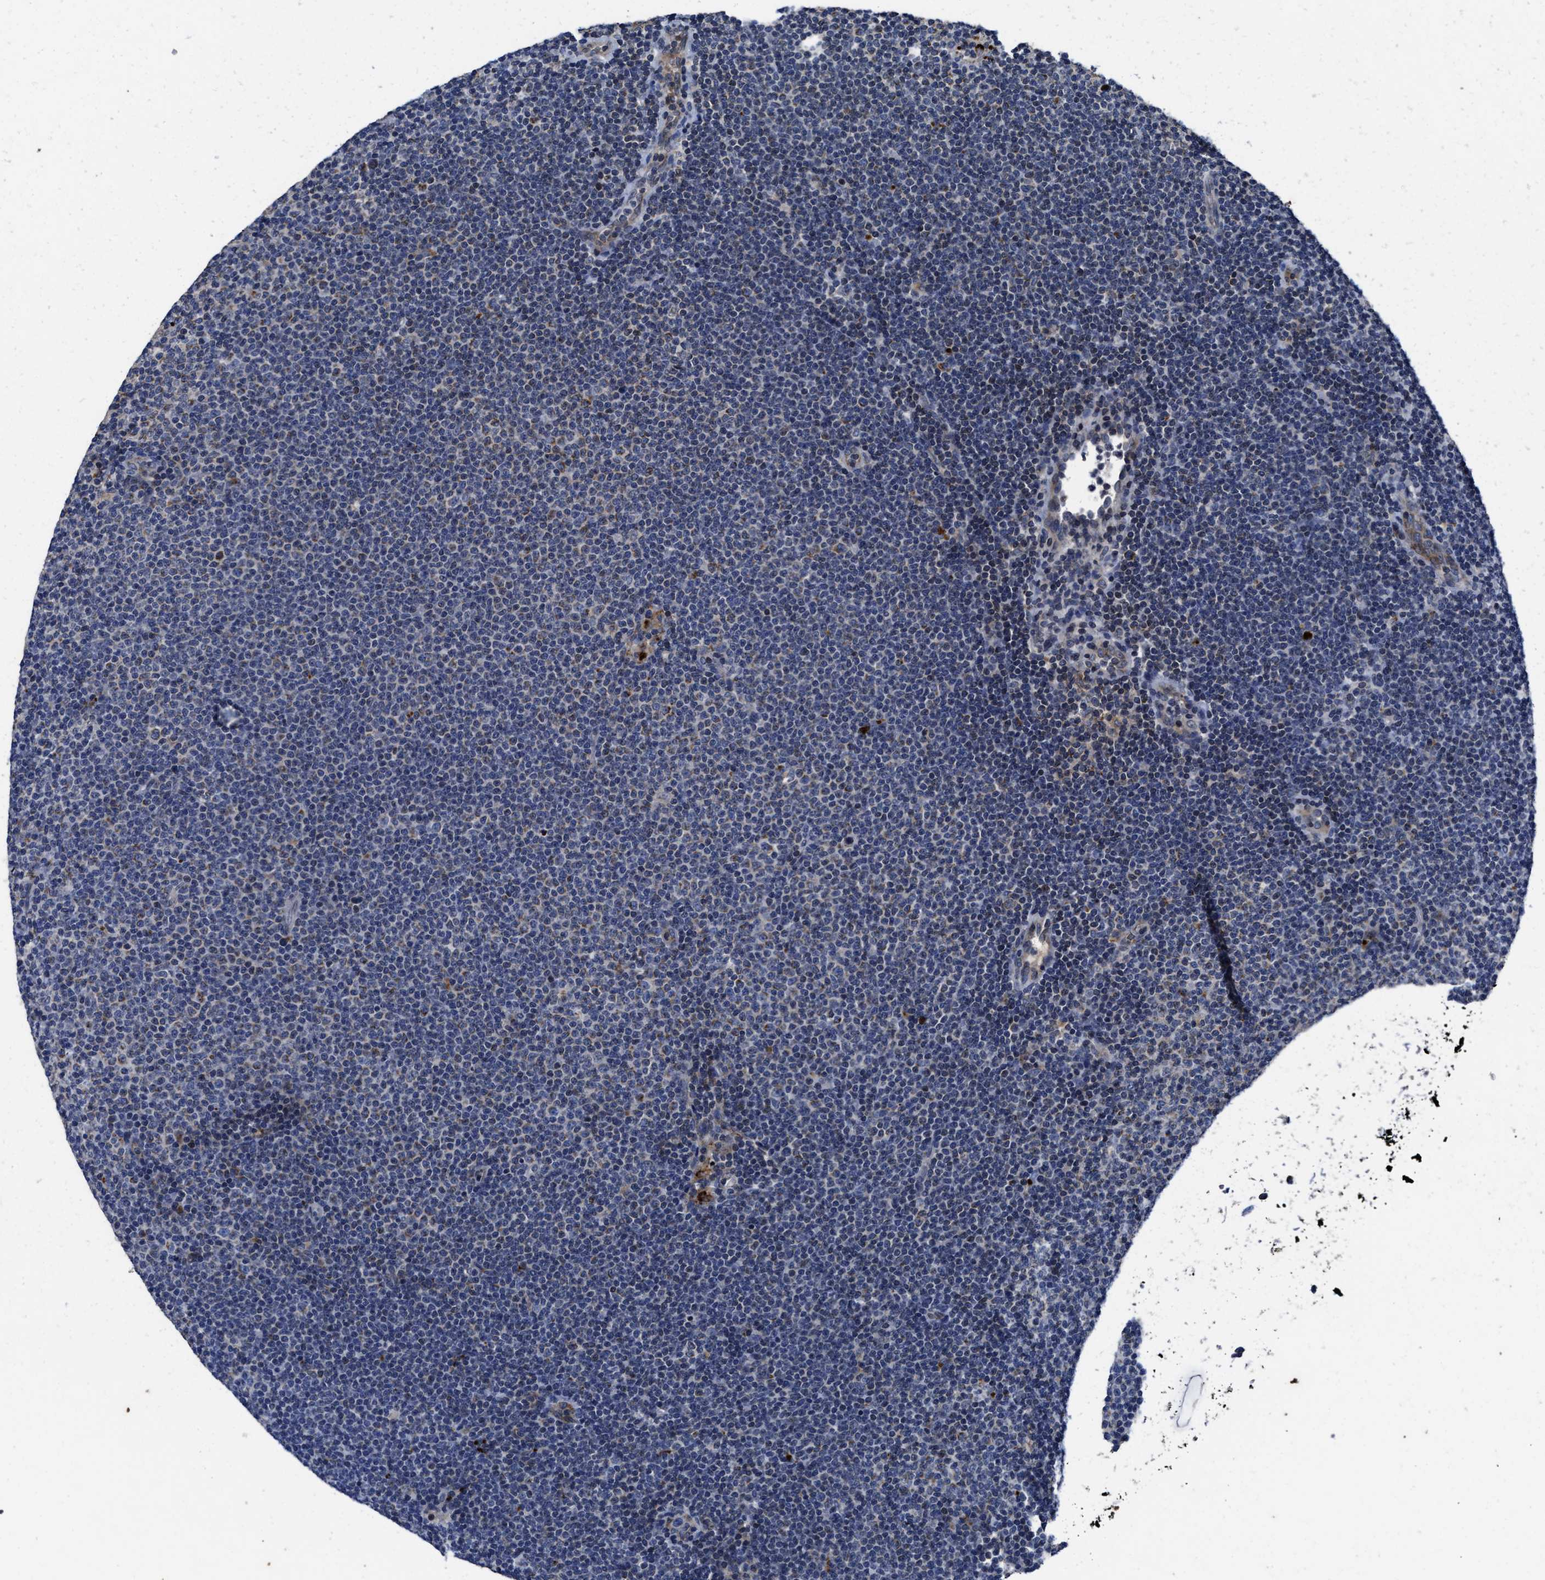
{"staining": {"intensity": "weak", "quantity": "<25%", "location": "cytoplasmic/membranous"}, "tissue": "lymphoma", "cell_type": "Tumor cells", "image_type": "cancer", "snomed": [{"axis": "morphology", "description": "Malignant lymphoma, non-Hodgkin's type, Low grade"}, {"axis": "topography", "description": "Lymph node"}], "caption": "Lymphoma was stained to show a protein in brown. There is no significant expression in tumor cells.", "gene": "CACNA1D", "patient": {"sex": "female", "age": 53}}